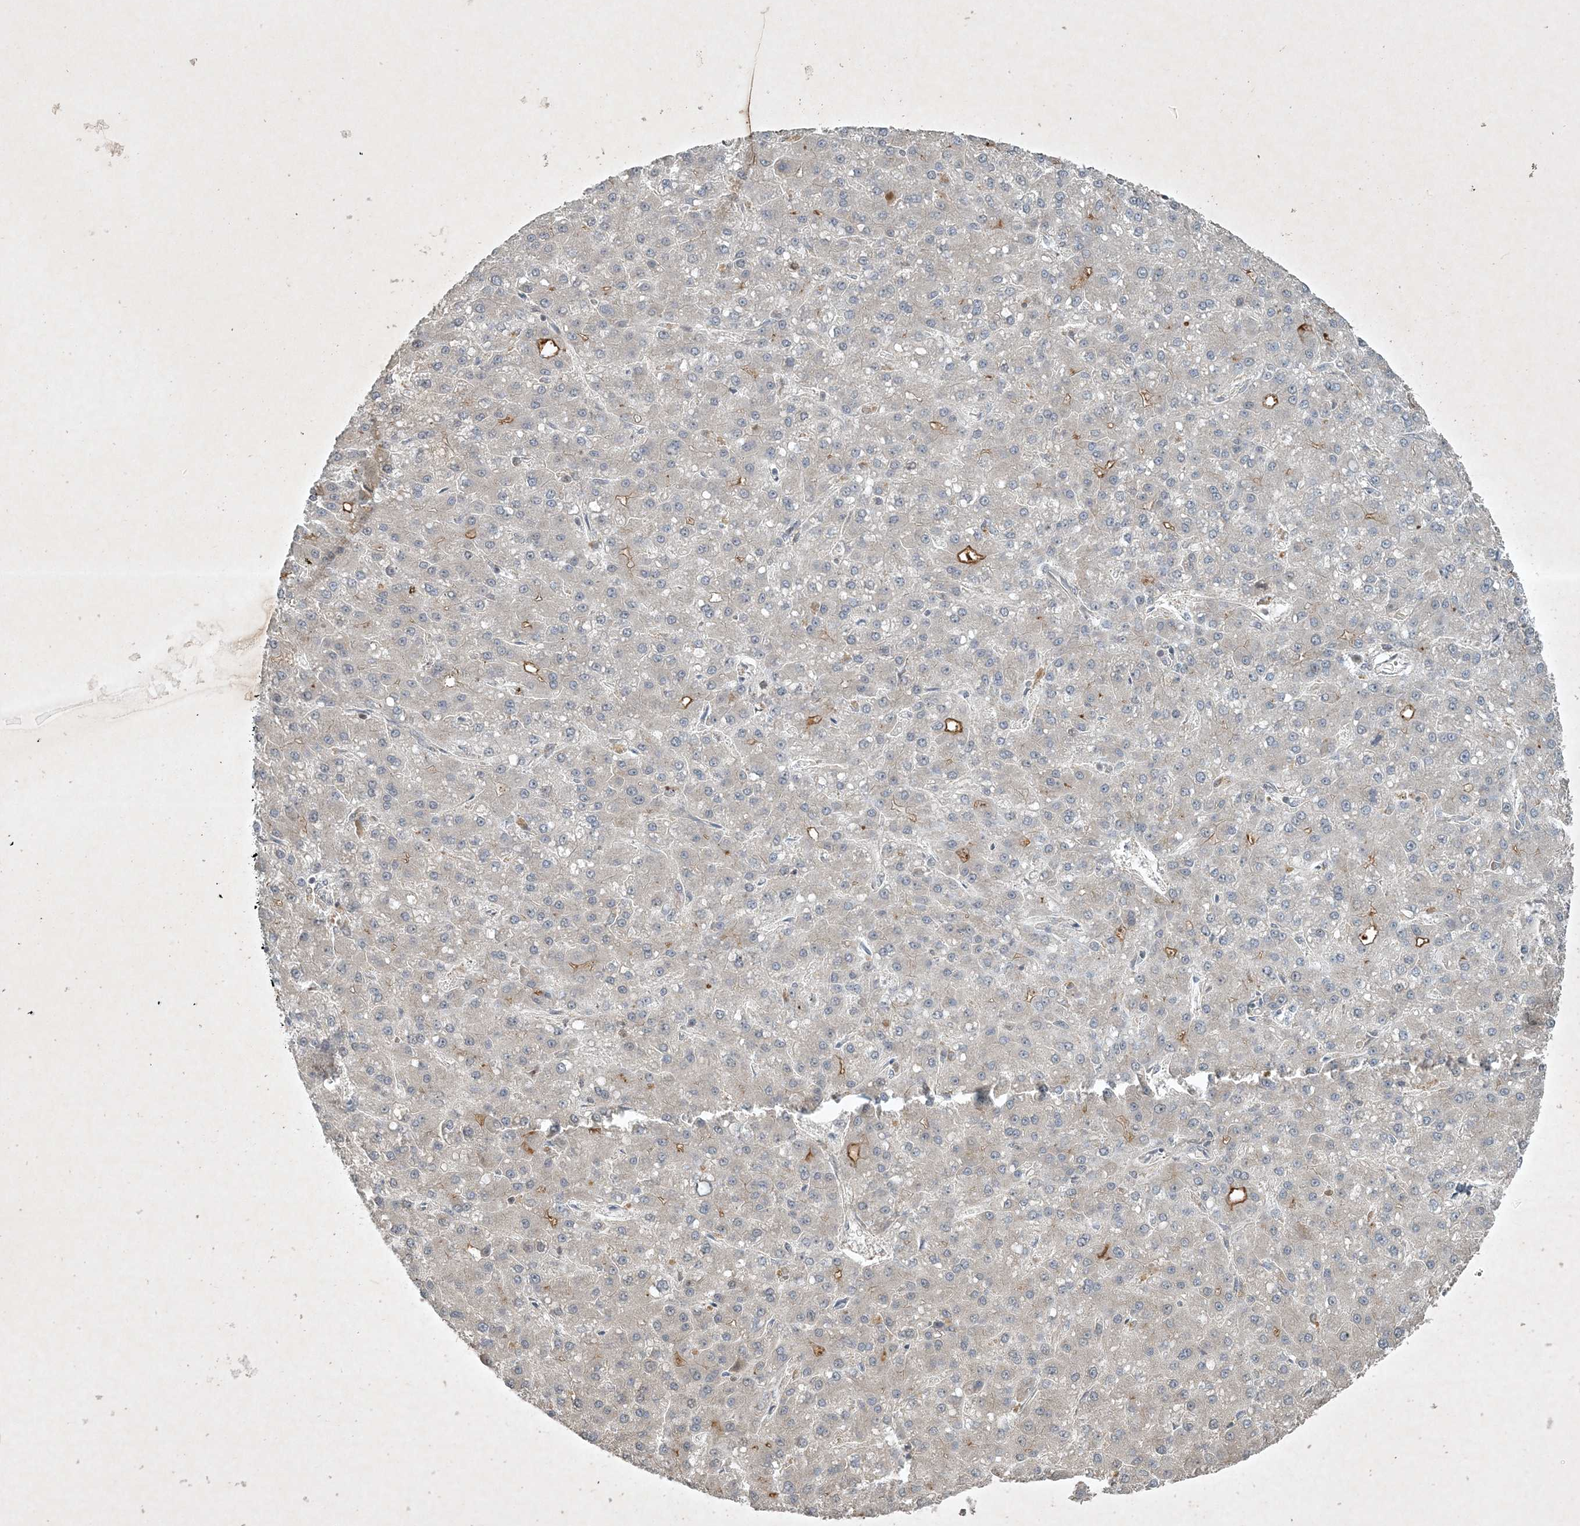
{"staining": {"intensity": "moderate", "quantity": "<25%", "location": "cytoplasmic/membranous"}, "tissue": "liver cancer", "cell_type": "Tumor cells", "image_type": "cancer", "snomed": [{"axis": "morphology", "description": "Carcinoma, Hepatocellular, NOS"}, {"axis": "topography", "description": "Liver"}], "caption": "High-magnification brightfield microscopy of liver cancer stained with DAB (3,3'-diaminobenzidine) (brown) and counterstained with hematoxylin (blue). tumor cells exhibit moderate cytoplasmic/membranous staining is appreciated in approximately<25% of cells.", "gene": "TNFAIP6", "patient": {"sex": "male", "age": 67}}